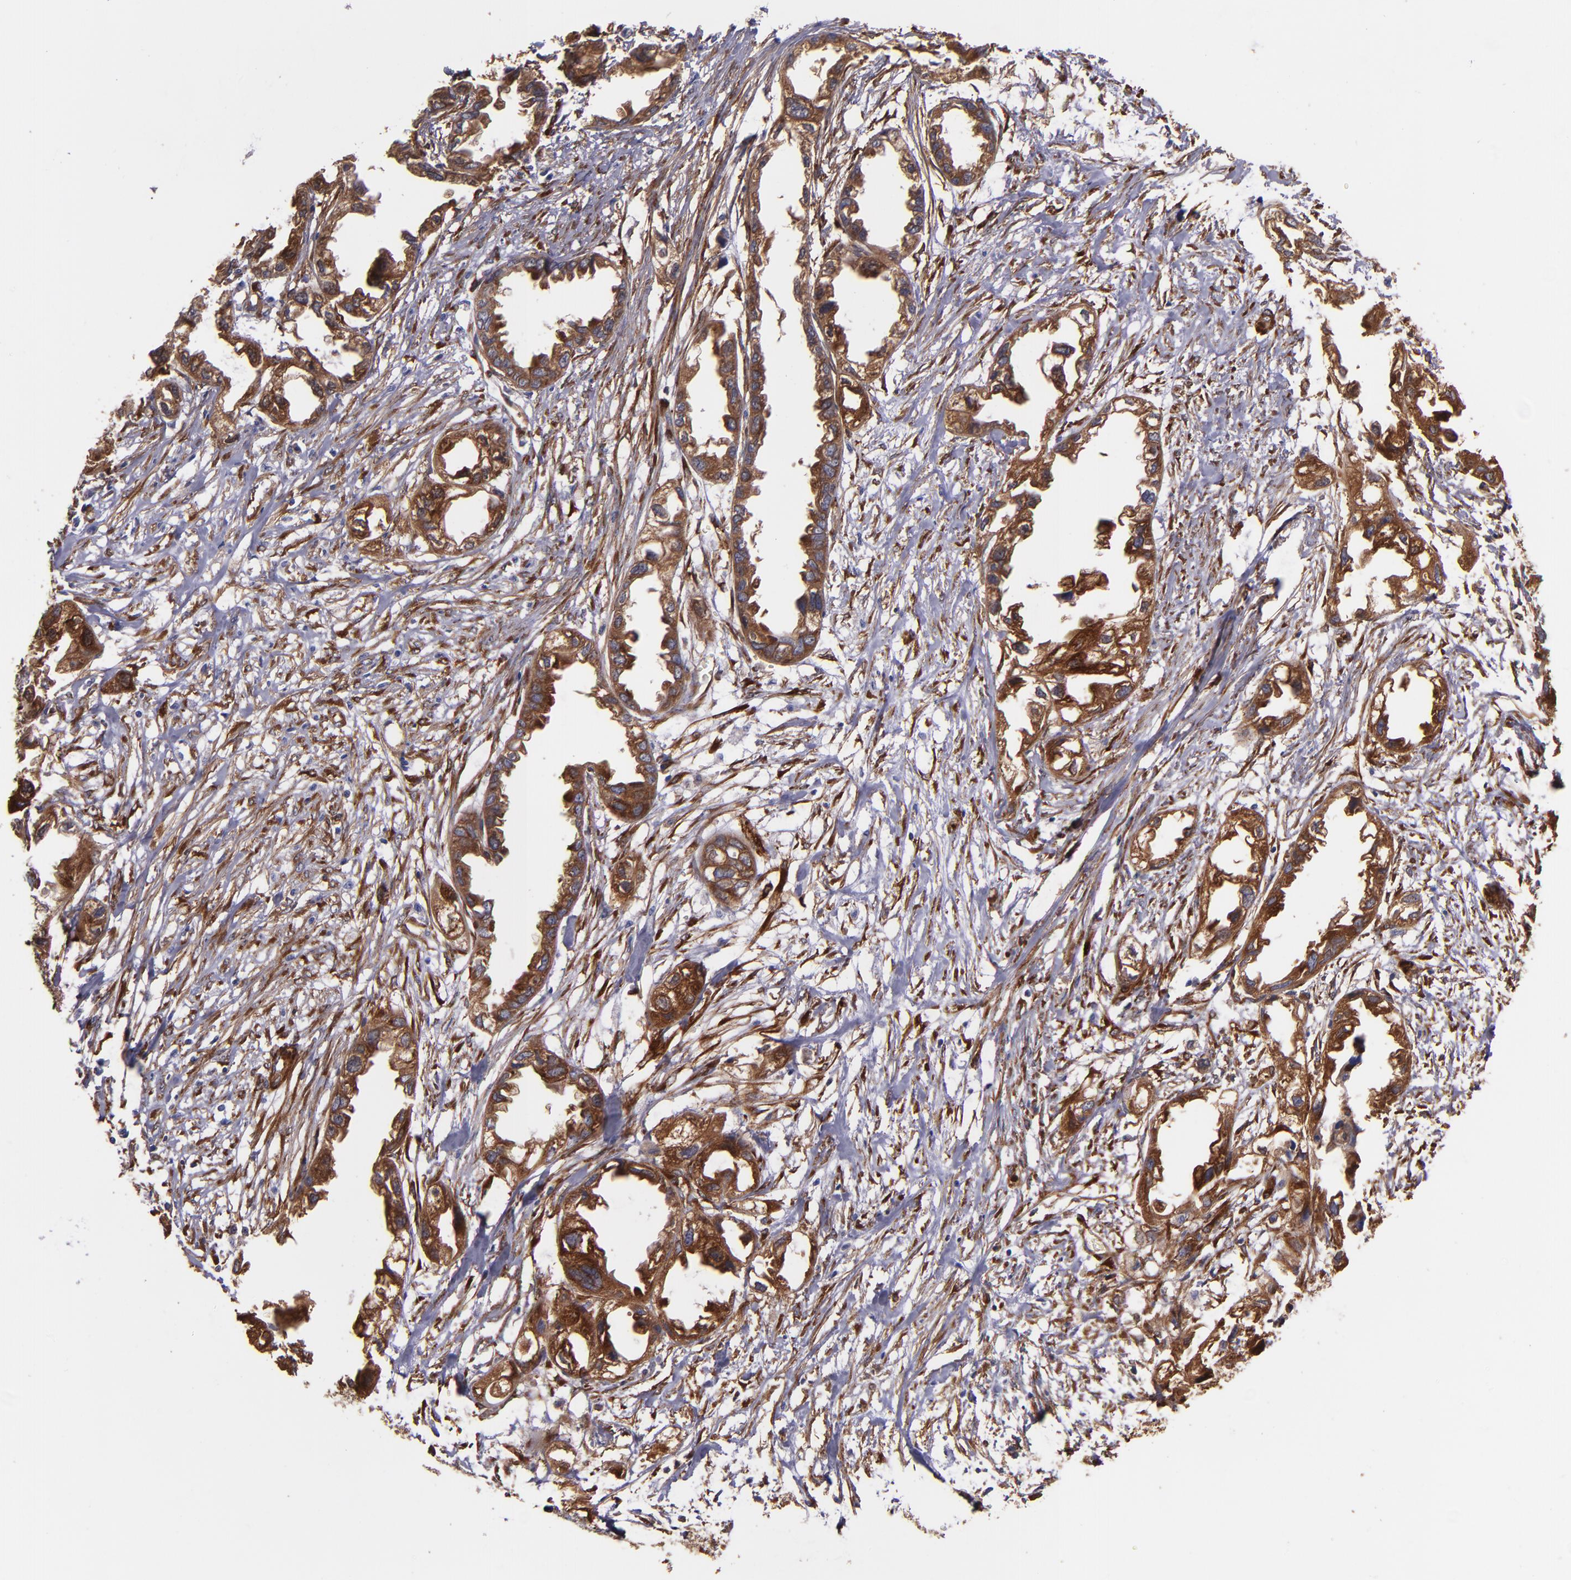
{"staining": {"intensity": "moderate", "quantity": "25%-75%", "location": "cytoplasmic/membranous"}, "tissue": "endometrial cancer", "cell_type": "Tumor cells", "image_type": "cancer", "snomed": [{"axis": "morphology", "description": "Adenocarcinoma, NOS"}, {"axis": "topography", "description": "Endometrium"}], "caption": "Endometrial cancer (adenocarcinoma) tissue displays moderate cytoplasmic/membranous staining in approximately 25%-75% of tumor cells (DAB IHC, brown staining for protein, blue staining for nuclei).", "gene": "VCL", "patient": {"sex": "female", "age": 67}}